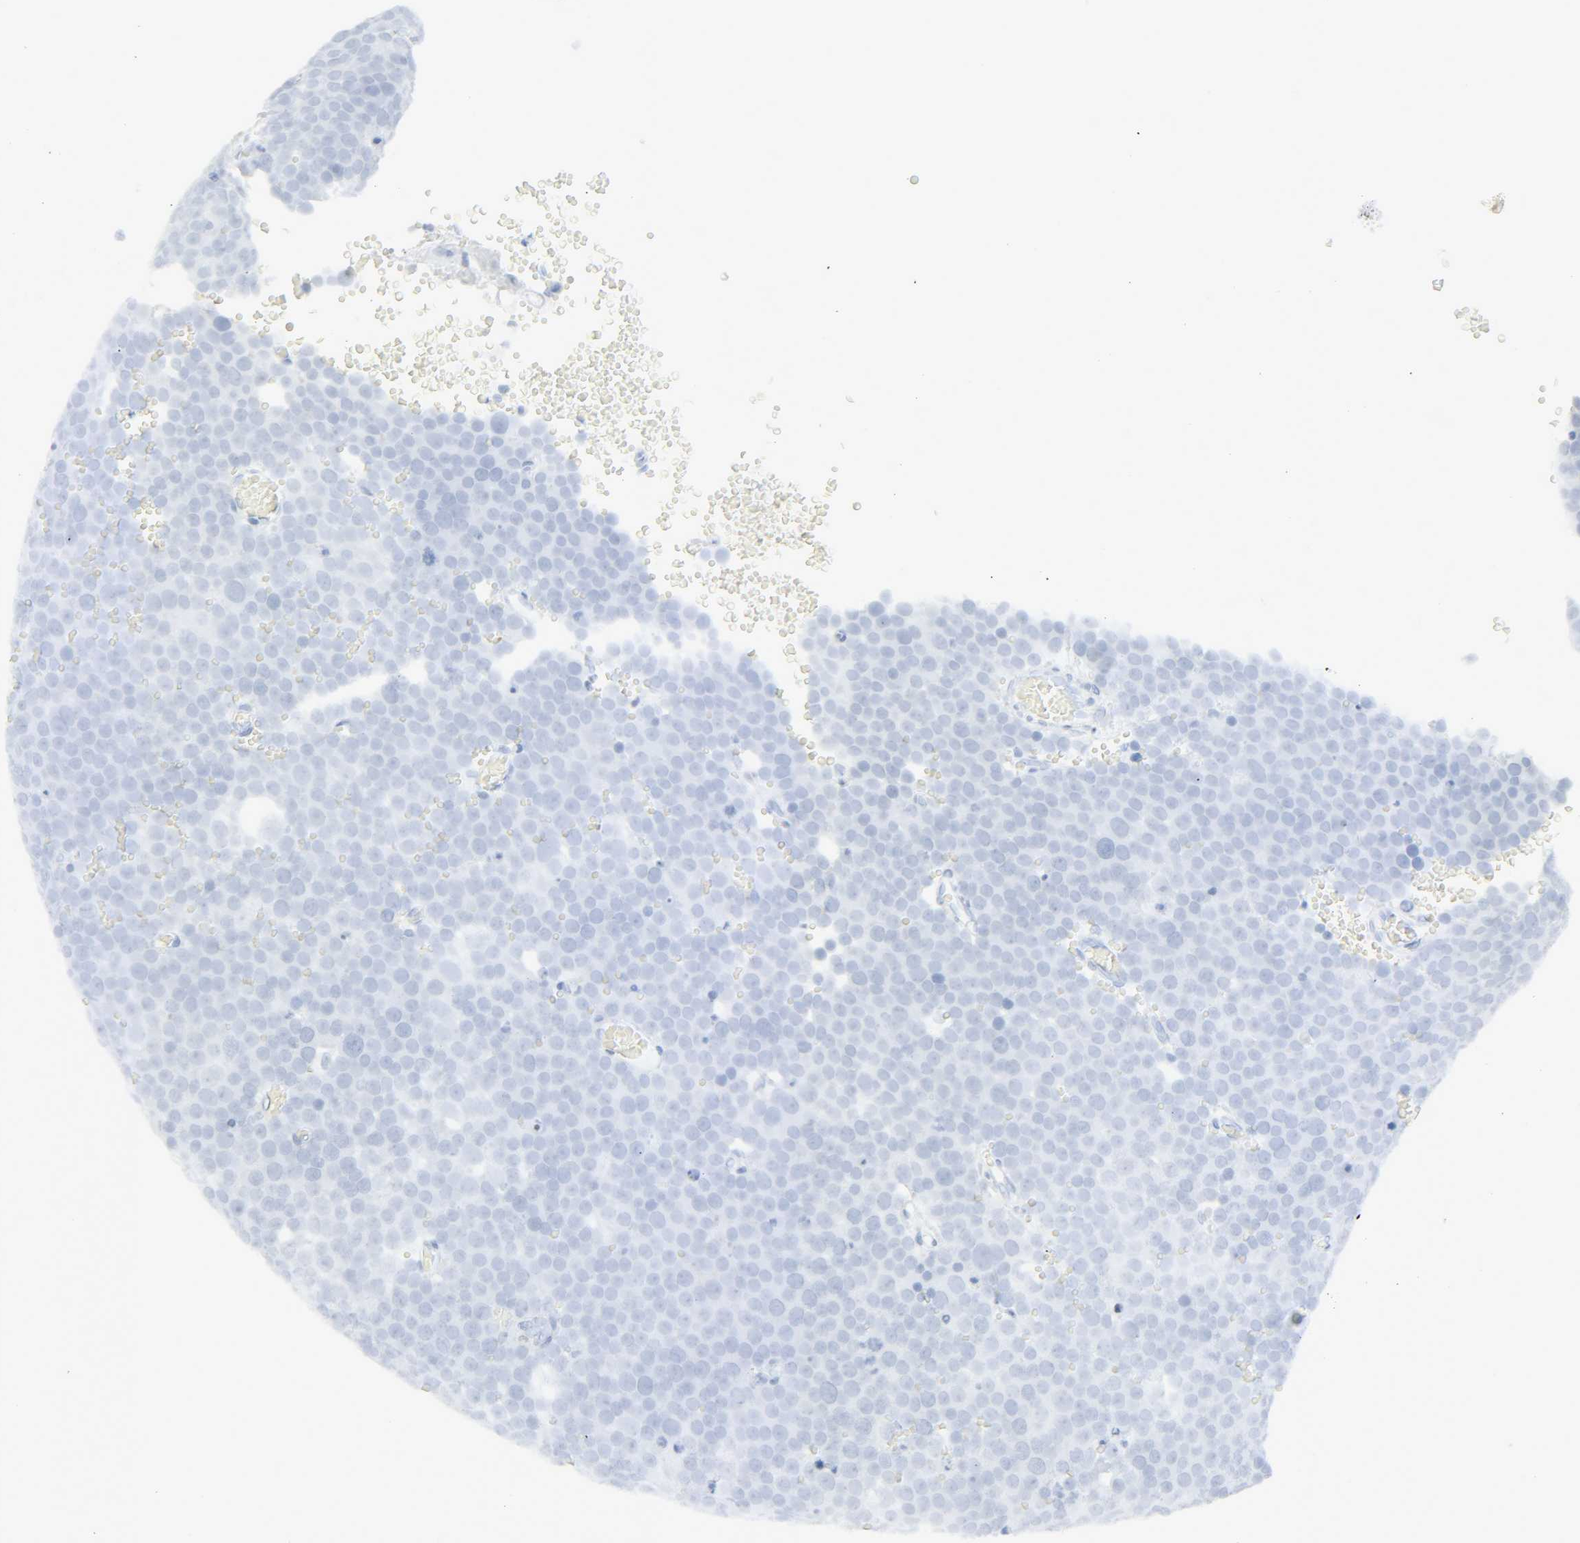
{"staining": {"intensity": "negative", "quantity": "none", "location": "none"}, "tissue": "testis cancer", "cell_type": "Tumor cells", "image_type": "cancer", "snomed": [{"axis": "morphology", "description": "Seminoma, NOS"}, {"axis": "topography", "description": "Testis"}], "caption": "This is a photomicrograph of IHC staining of seminoma (testis), which shows no expression in tumor cells.", "gene": "ZBTB16", "patient": {"sex": "male", "age": 71}}